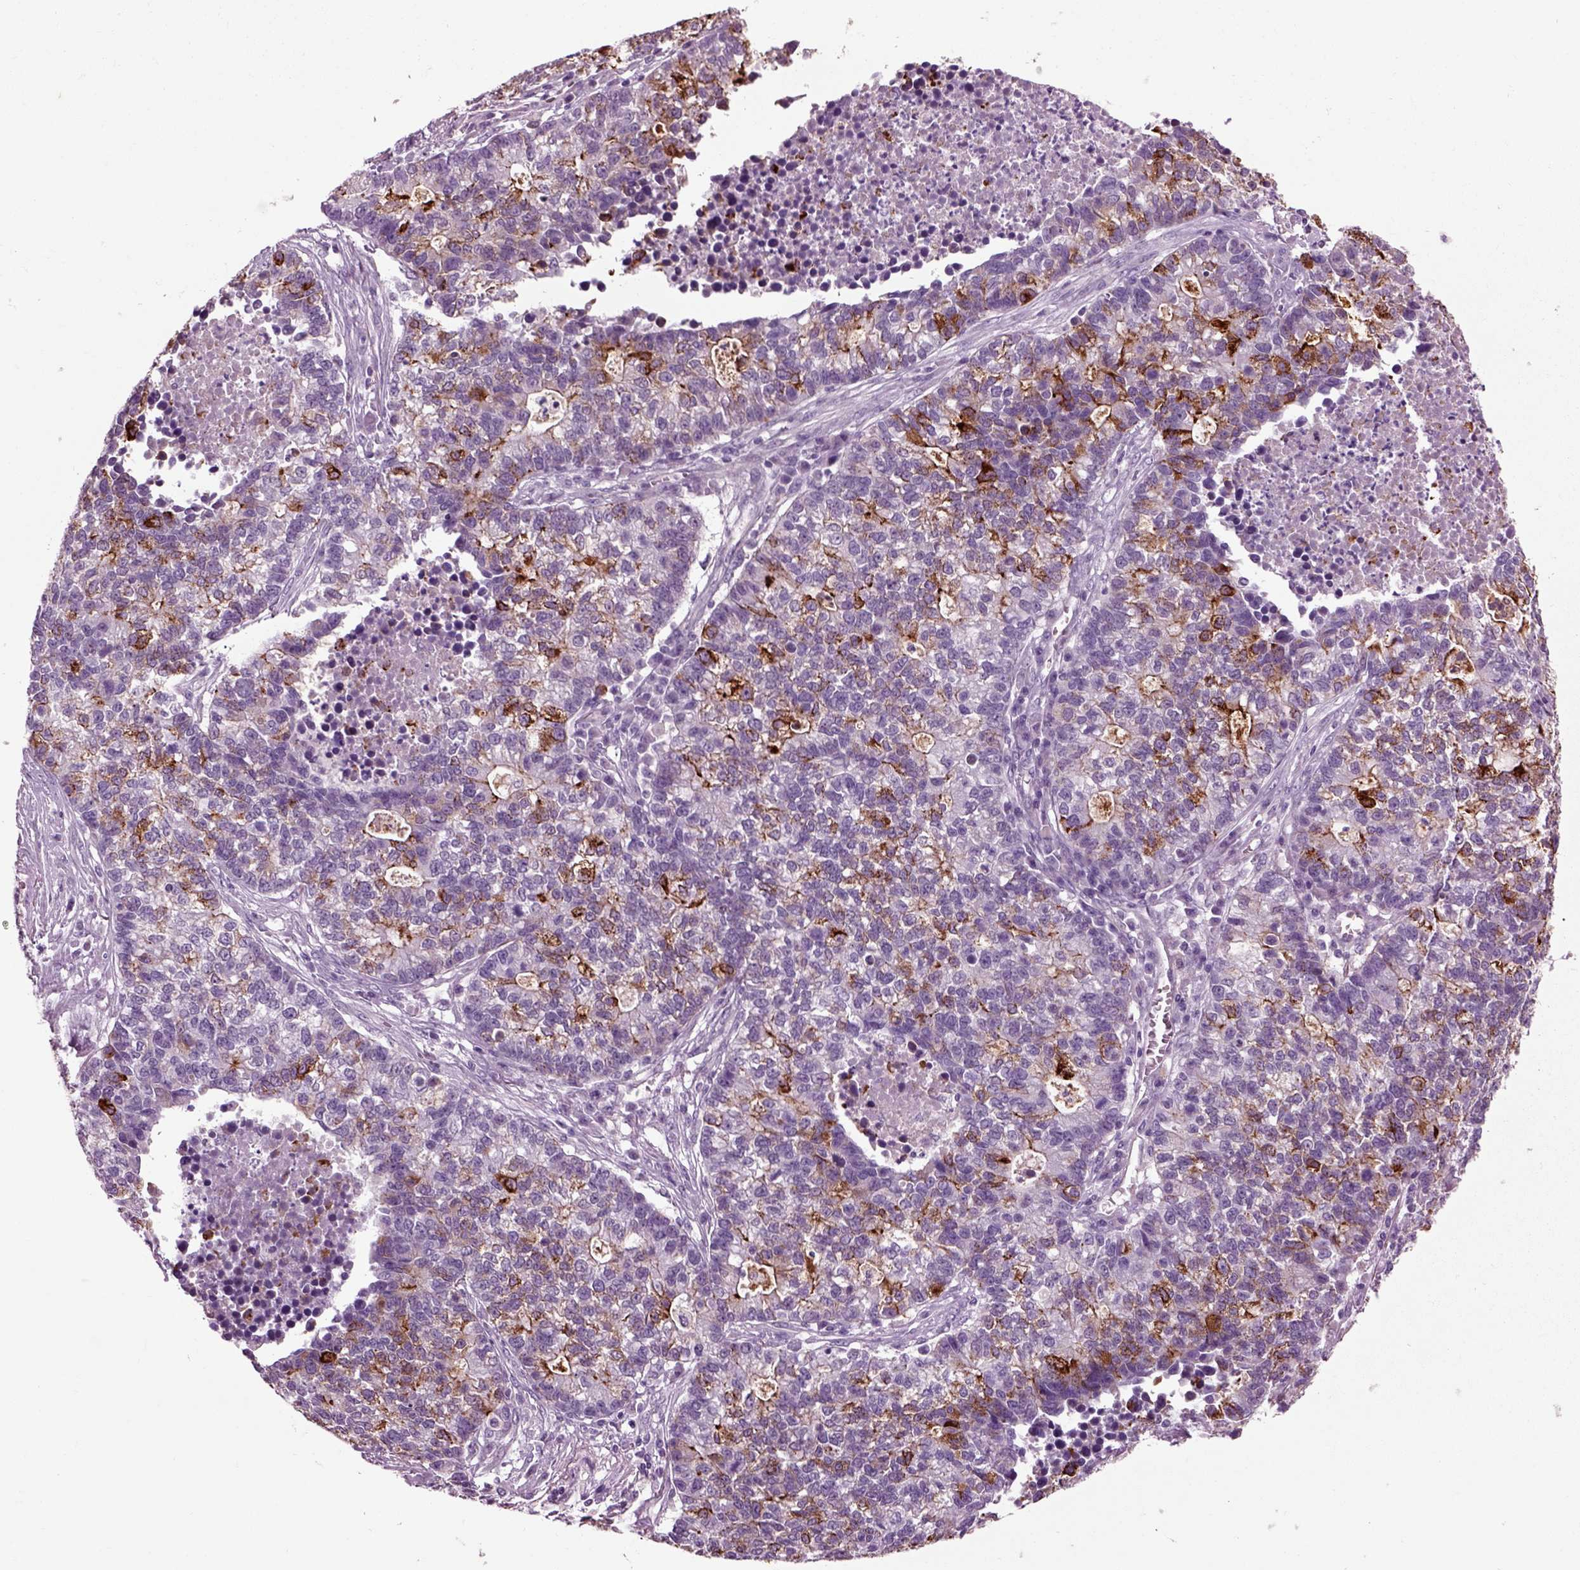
{"staining": {"intensity": "strong", "quantity": "<25%", "location": "cytoplasmic/membranous"}, "tissue": "lung cancer", "cell_type": "Tumor cells", "image_type": "cancer", "snomed": [{"axis": "morphology", "description": "Adenocarcinoma, NOS"}, {"axis": "topography", "description": "Lung"}], "caption": "Approximately <25% of tumor cells in human lung adenocarcinoma reveal strong cytoplasmic/membranous protein expression as visualized by brown immunohistochemical staining.", "gene": "CHGB", "patient": {"sex": "male", "age": 57}}